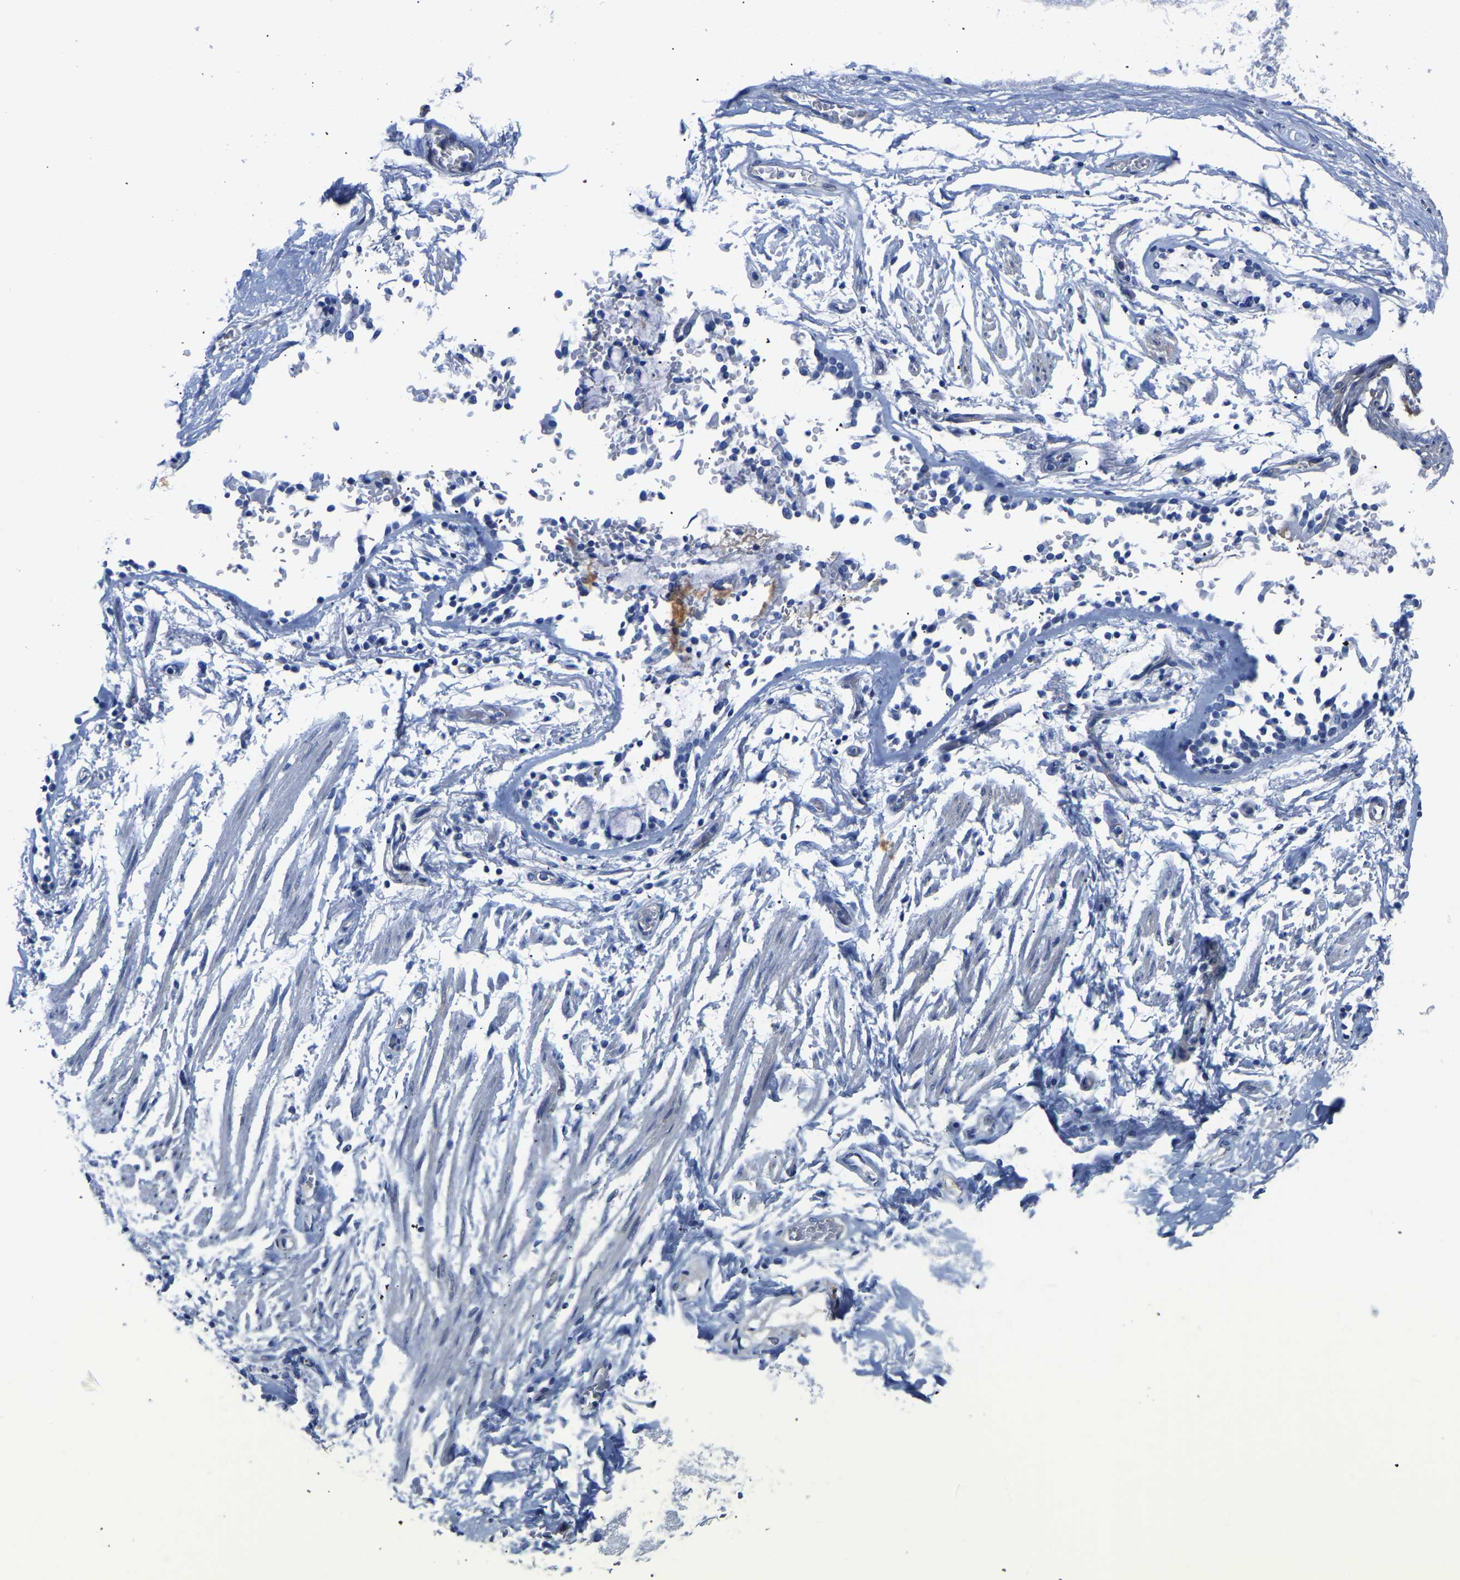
{"staining": {"intensity": "negative", "quantity": "none", "location": "none"}, "tissue": "adipose tissue", "cell_type": "Adipocytes", "image_type": "normal", "snomed": [{"axis": "morphology", "description": "Normal tissue, NOS"}, {"axis": "topography", "description": "Cartilage tissue"}, {"axis": "topography", "description": "Lung"}], "caption": "DAB (3,3'-diaminobenzidine) immunohistochemical staining of benign human adipose tissue demonstrates no significant staining in adipocytes. The staining was performed using DAB (3,3'-diaminobenzidine) to visualize the protein expression in brown, while the nuclei were stained in blue with hematoxylin (Magnification: 20x).", "gene": "UPK3A", "patient": {"sex": "female", "age": 77}}